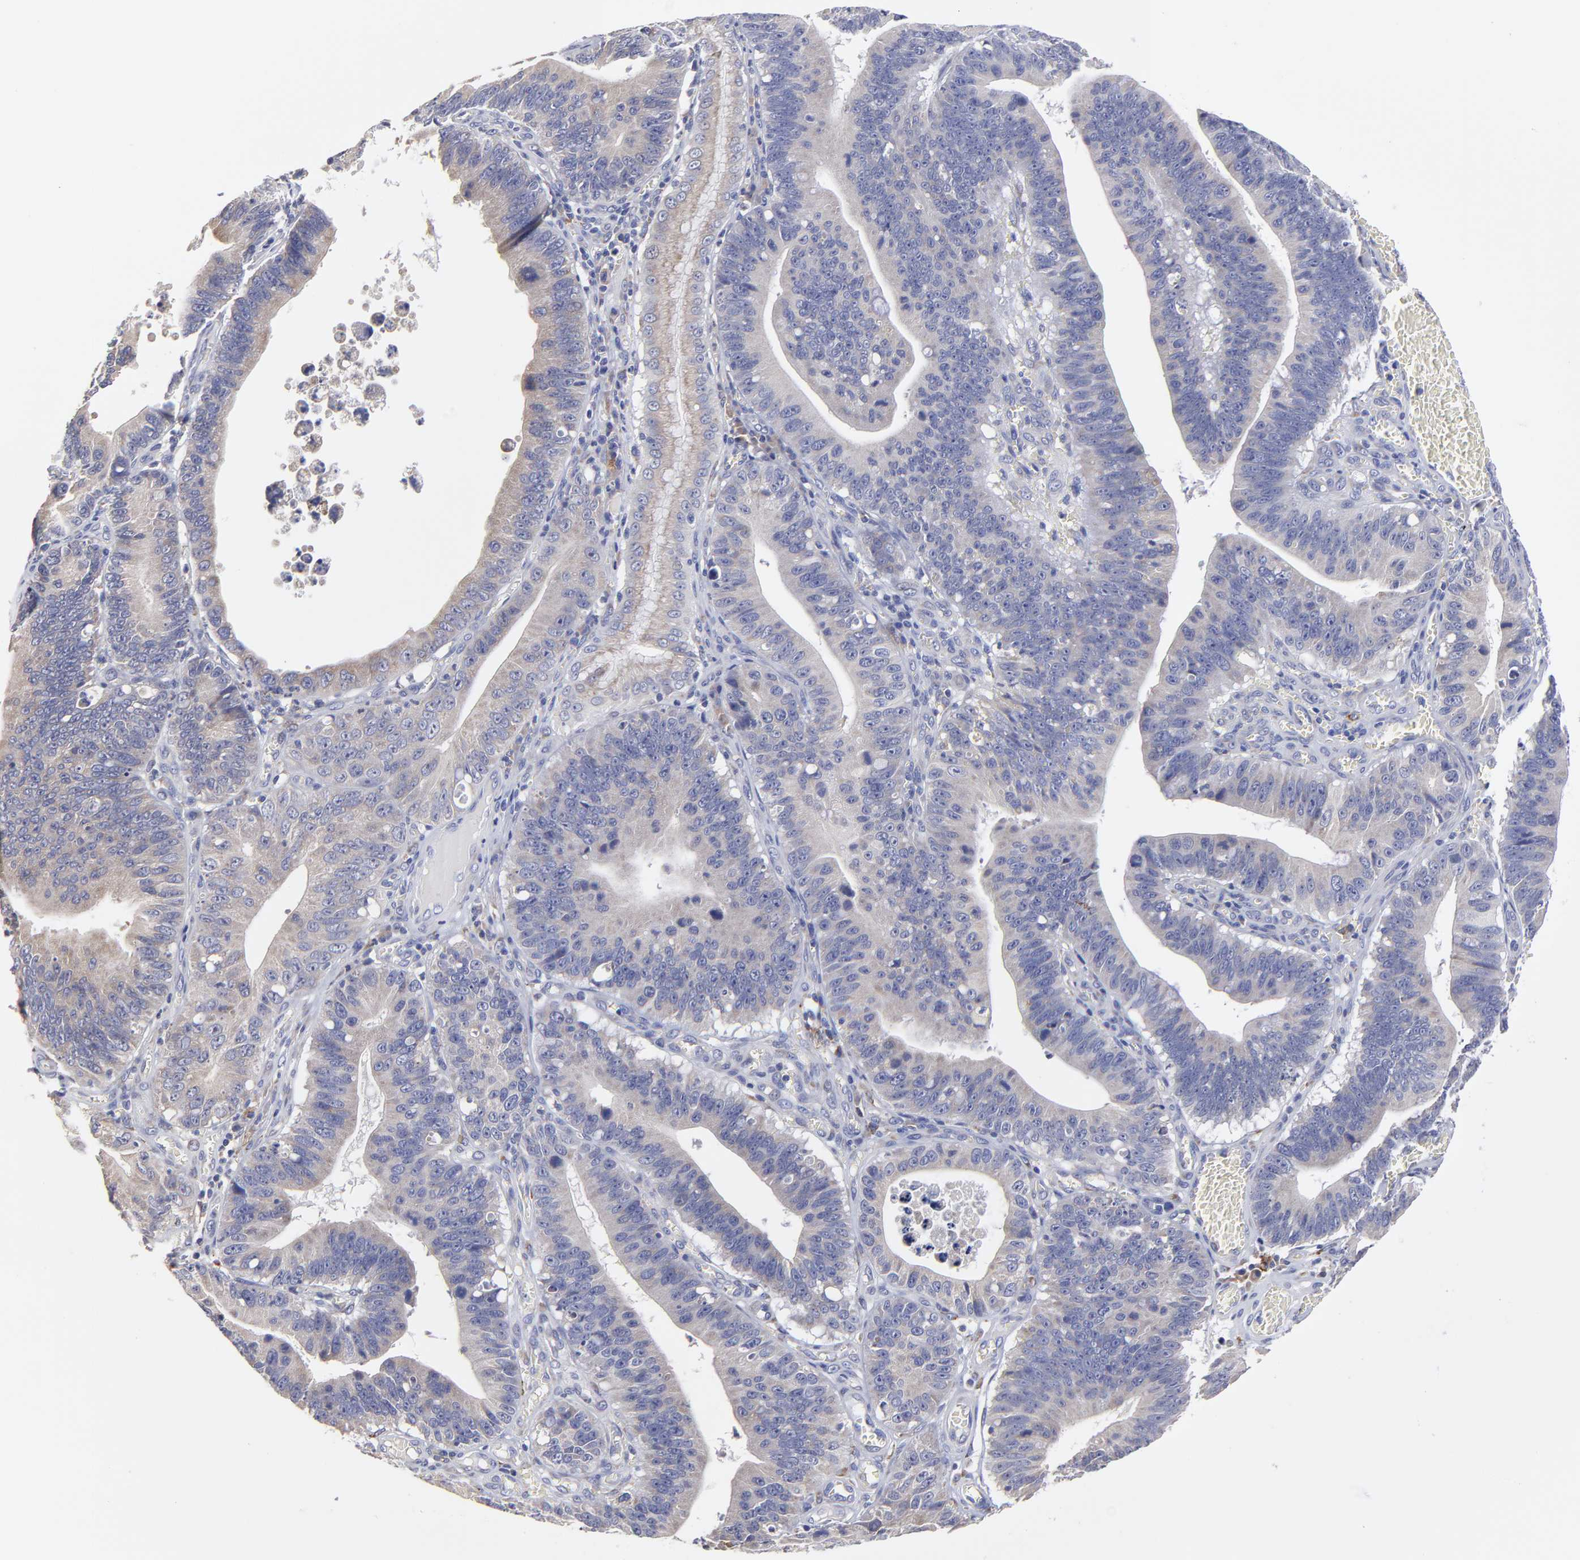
{"staining": {"intensity": "weak", "quantity": ">75%", "location": "cytoplasmic/membranous"}, "tissue": "stomach cancer", "cell_type": "Tumor cells", "image_type": "cancer", "snomed": [{"axis": "morphology", "description": "Adenocarcinoma, NOS"}, {"axis": "topography", "description": "Stomach"}, {"axis": "topography", "description": "Gastric cardia"}], "caption": "Approximately >75% of tumor cells in human stomach cancer (adenocarcinoma) exhibit weak cytoplasmic/membranous protein expression as visualized by brown immunohistochemical staining.", "gene": "GCSAM", "patient": {"sex": "male", "age": 59}}